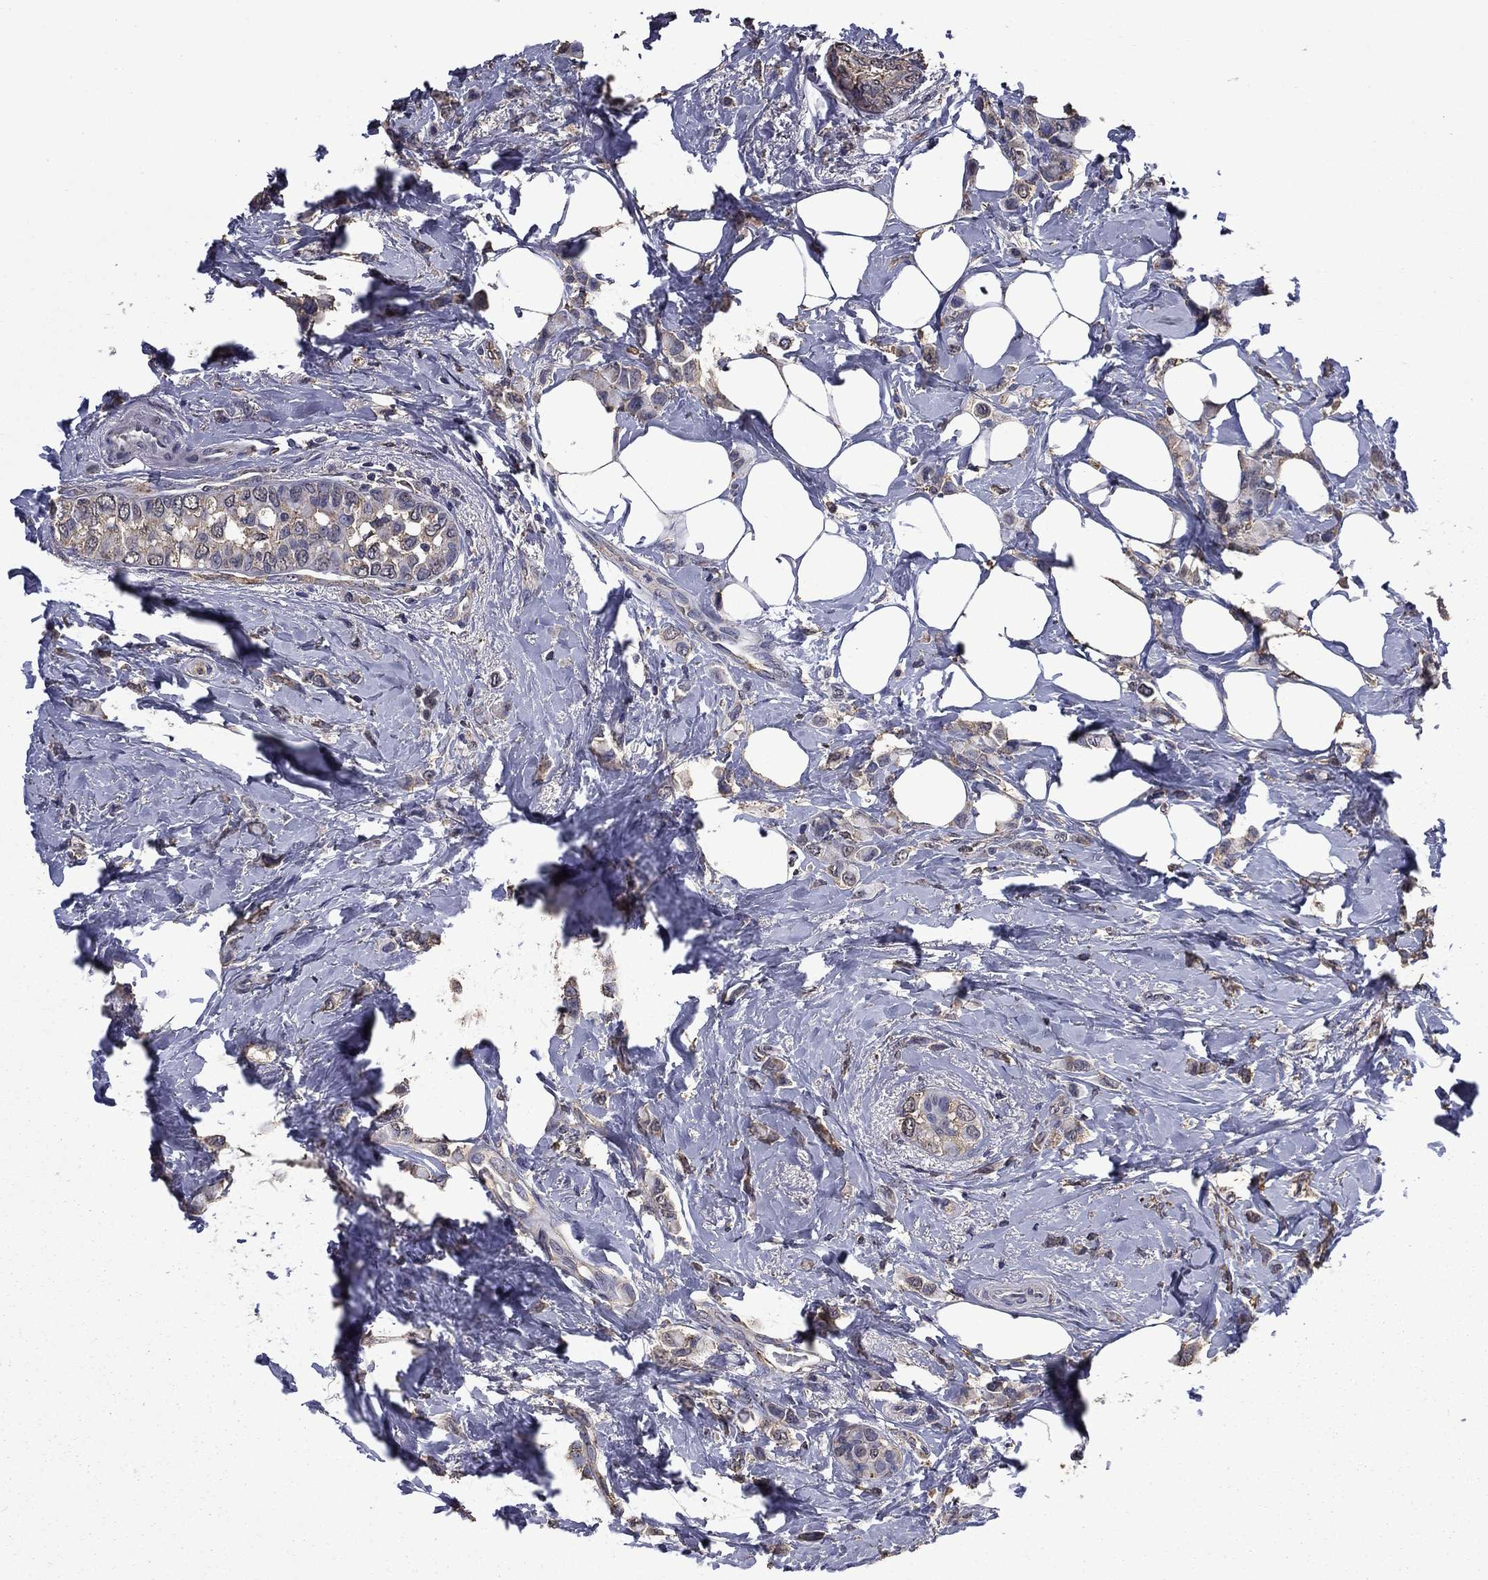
{"staining": {"intensity": "negative", "quantity": "none", "location": "none"}, "tissue": "breast cancer", "cell_type": "Tumor cells", "image_type": "cancer", "snomed": [{"axis": "morphology", "description": "Lobular carcinoma"}, {"axis": "topography", "description": "Breast"}], "caption": "A high-resolution histopathology image shows IHC staining of lobular carcinoma (breast), which demonstrates no significant staining in tumor cells.", "gene": "MFAP3L", "patient": {"sex": "female", "age": 66}}